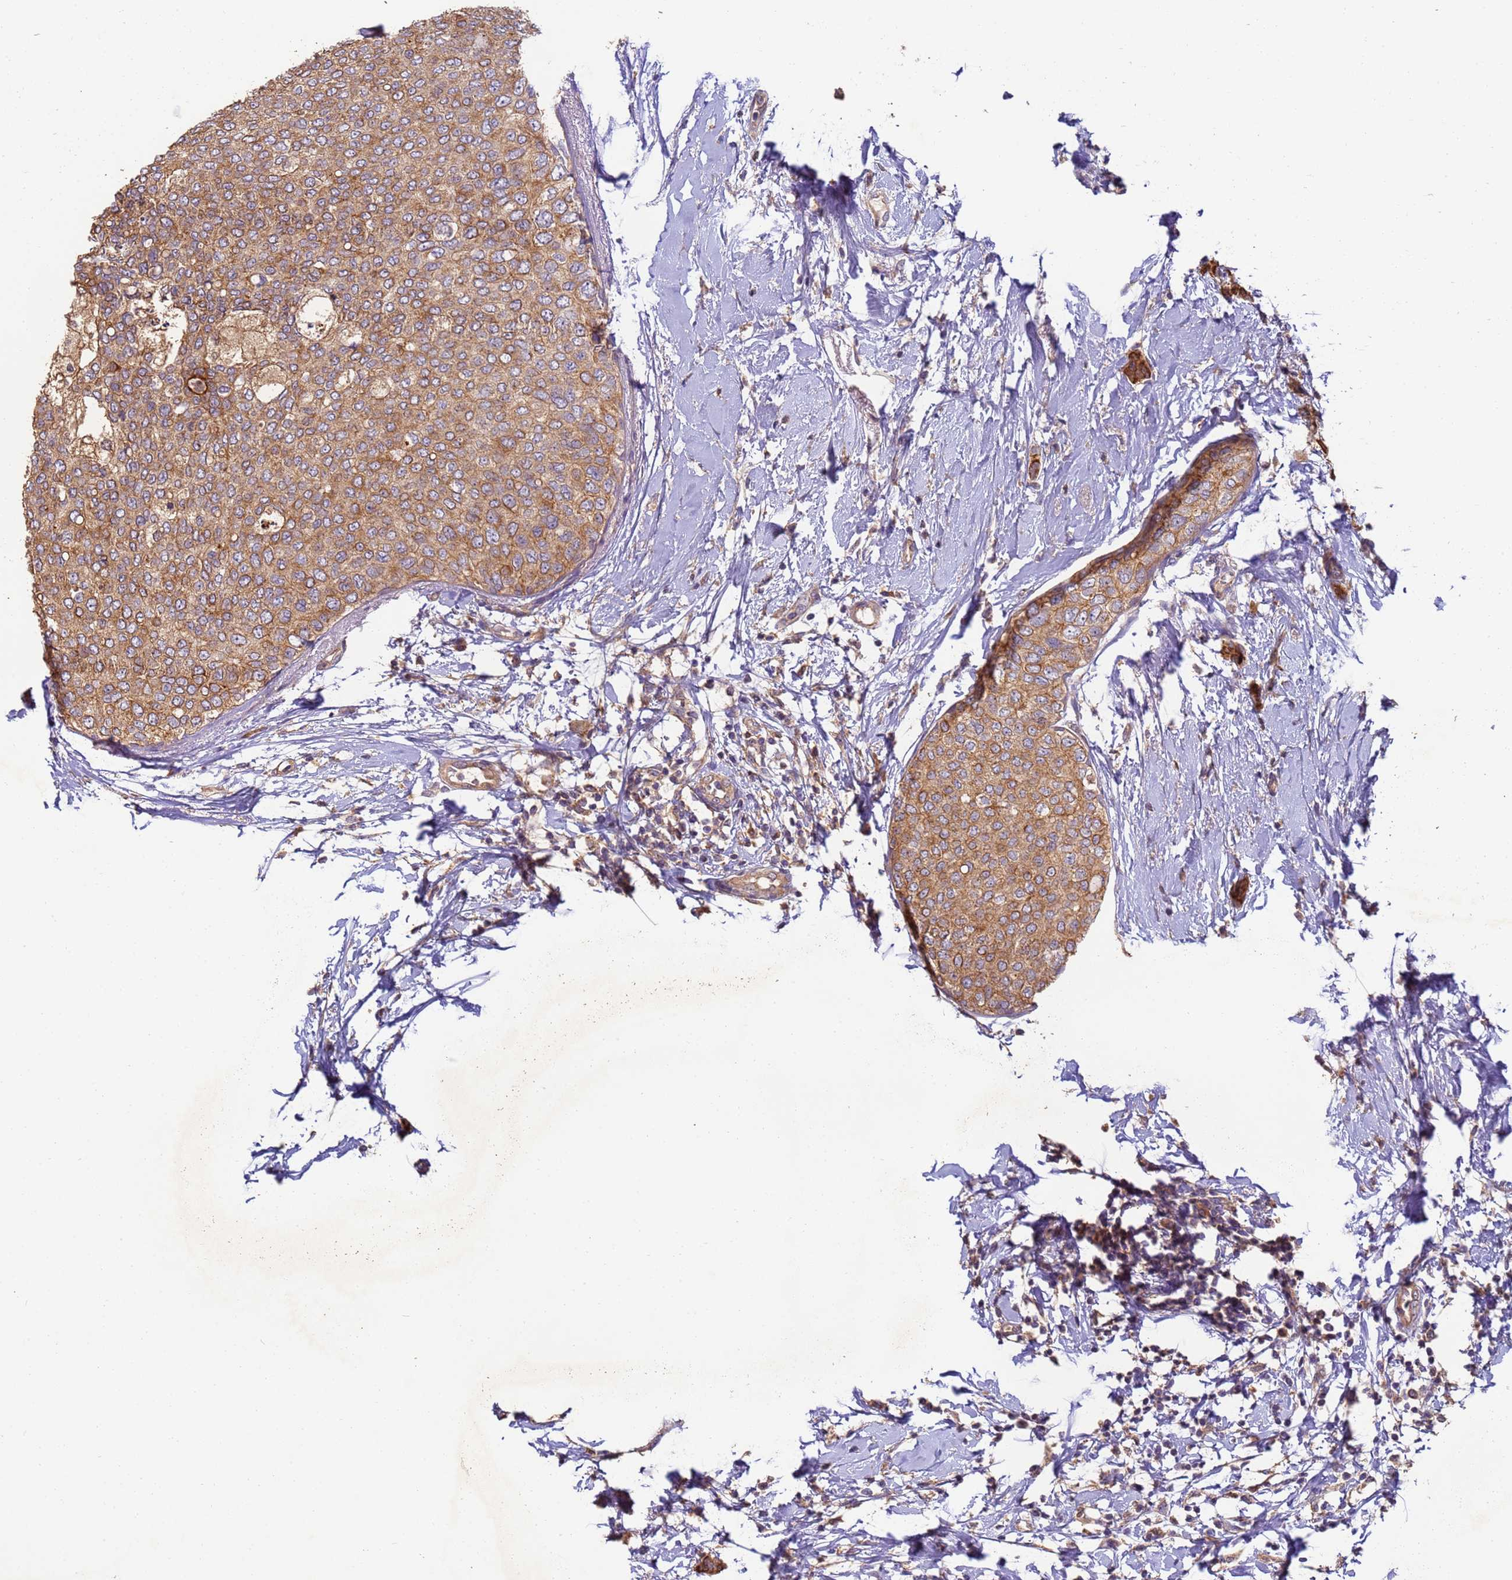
{"staining": {"intensity": "moderate", "quantity": ">75%", "location": "cytoplasmic/membranous"}, "tissue": "breast cancer", "cell_type": "Tumor cells", "image_type": "cancer", "snomed": [{"axis": "morphology", "description": "Duct carcinoma"}, {"axis": "topography", "description": "Breast"}], "caption": "Immunohistochemistry (DAB (3,3'-diaminobenzidine)) staining of human intraductal carcinoma (breast) displays moderate cytoplasmic/membranous protein expression in approximately >75% of tumor cells.", "gene": "TIGAR", "patient": {"sex": "female", "age": 72}}